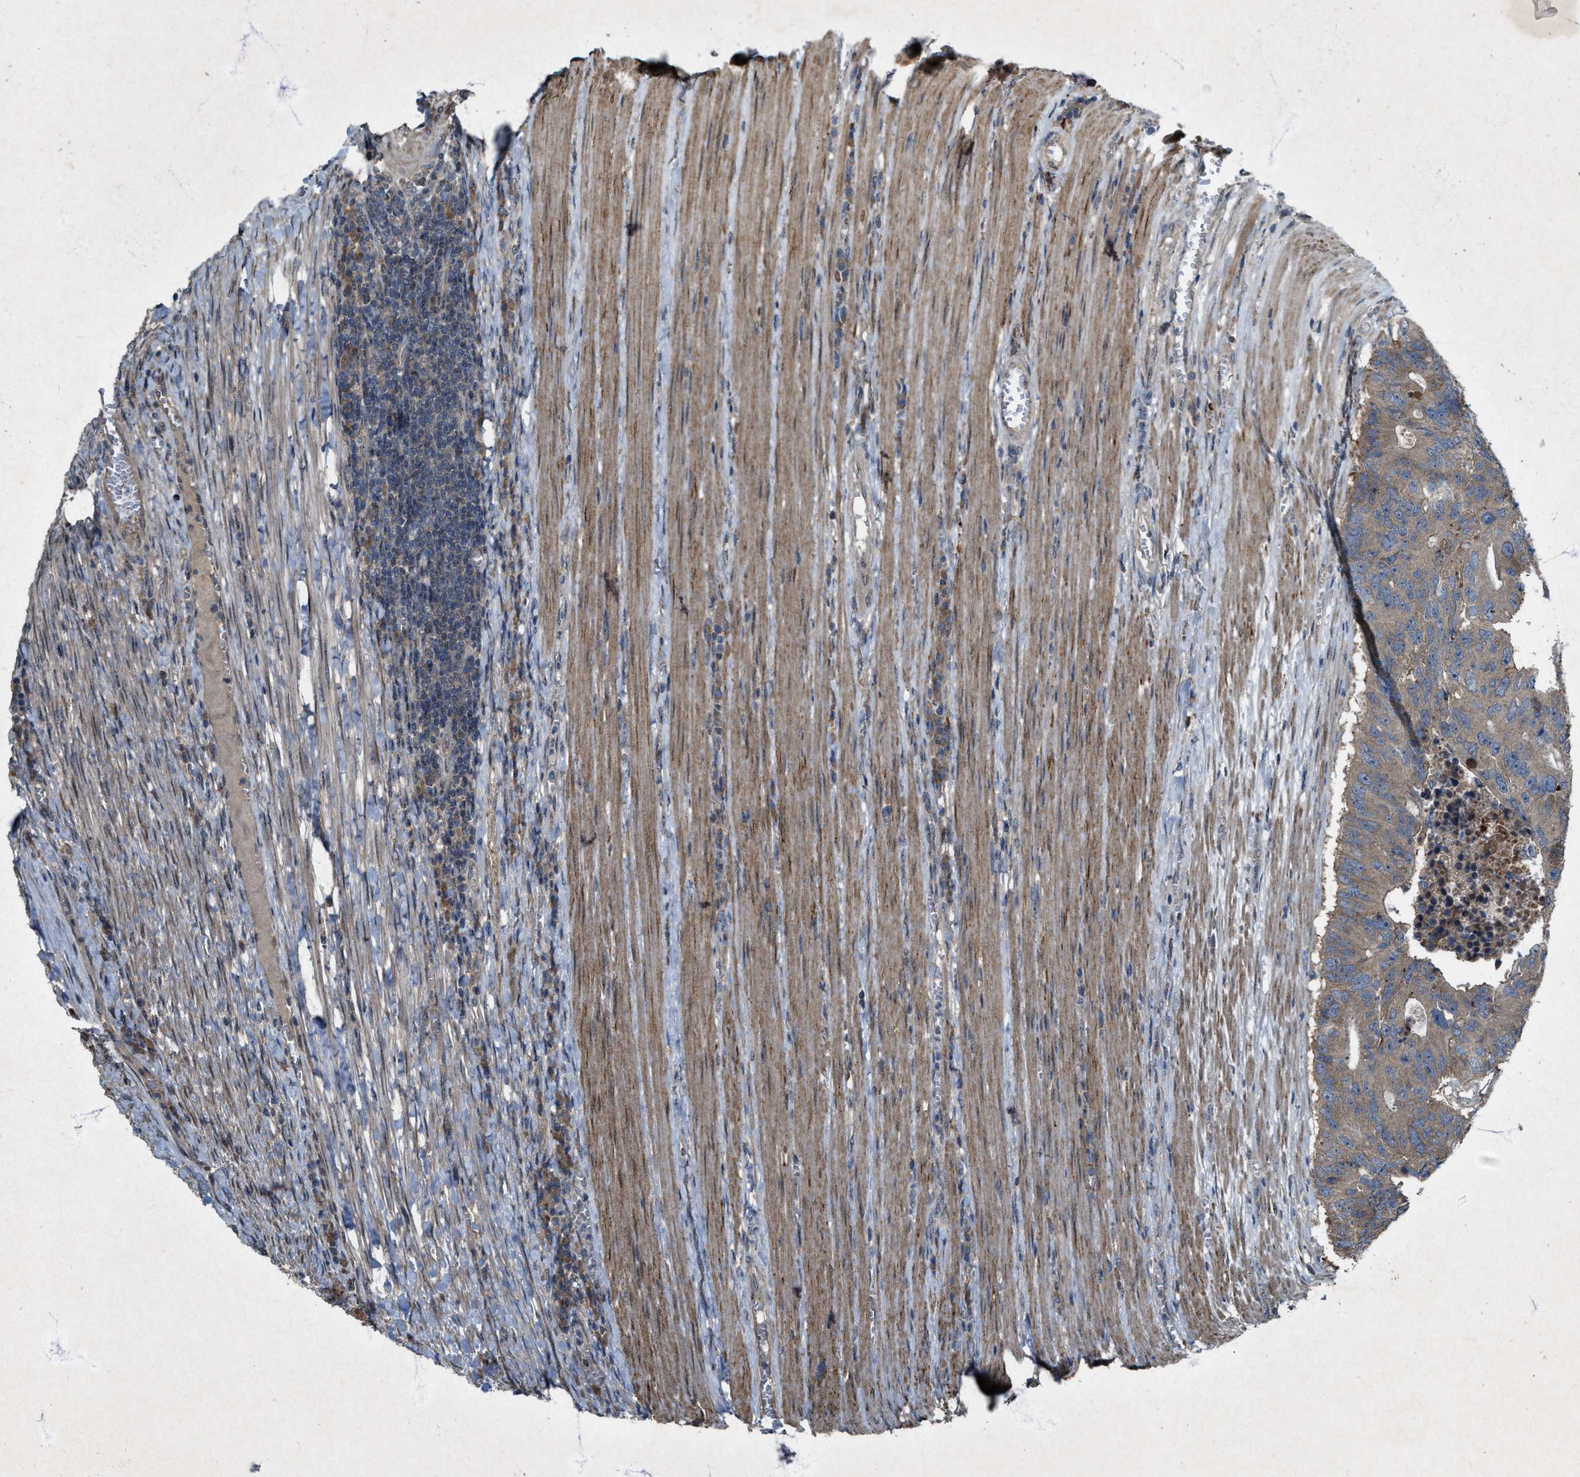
{"staining": {"intensity": "weak", "quantity": ">75%", "location": "cytoplasmic/membranous"}, "tissue": "colorectal cancer", "cell_type": "Tumor cells", "image_type": "cancer", "snomed": [{"axis": "morphology", "description": "Adenocarcinoma, NOS"}, {"axis": "topography", "description": "Colon"}], "caption": "Adenocarcinoma (colorectal) stained for a protein (brown) exhibits weak cytoplasmic/membranous positive expression in approximately >75% of tumor cells.", "gene": "PDP2", "patient": {"sex": "male", "age": 87}}